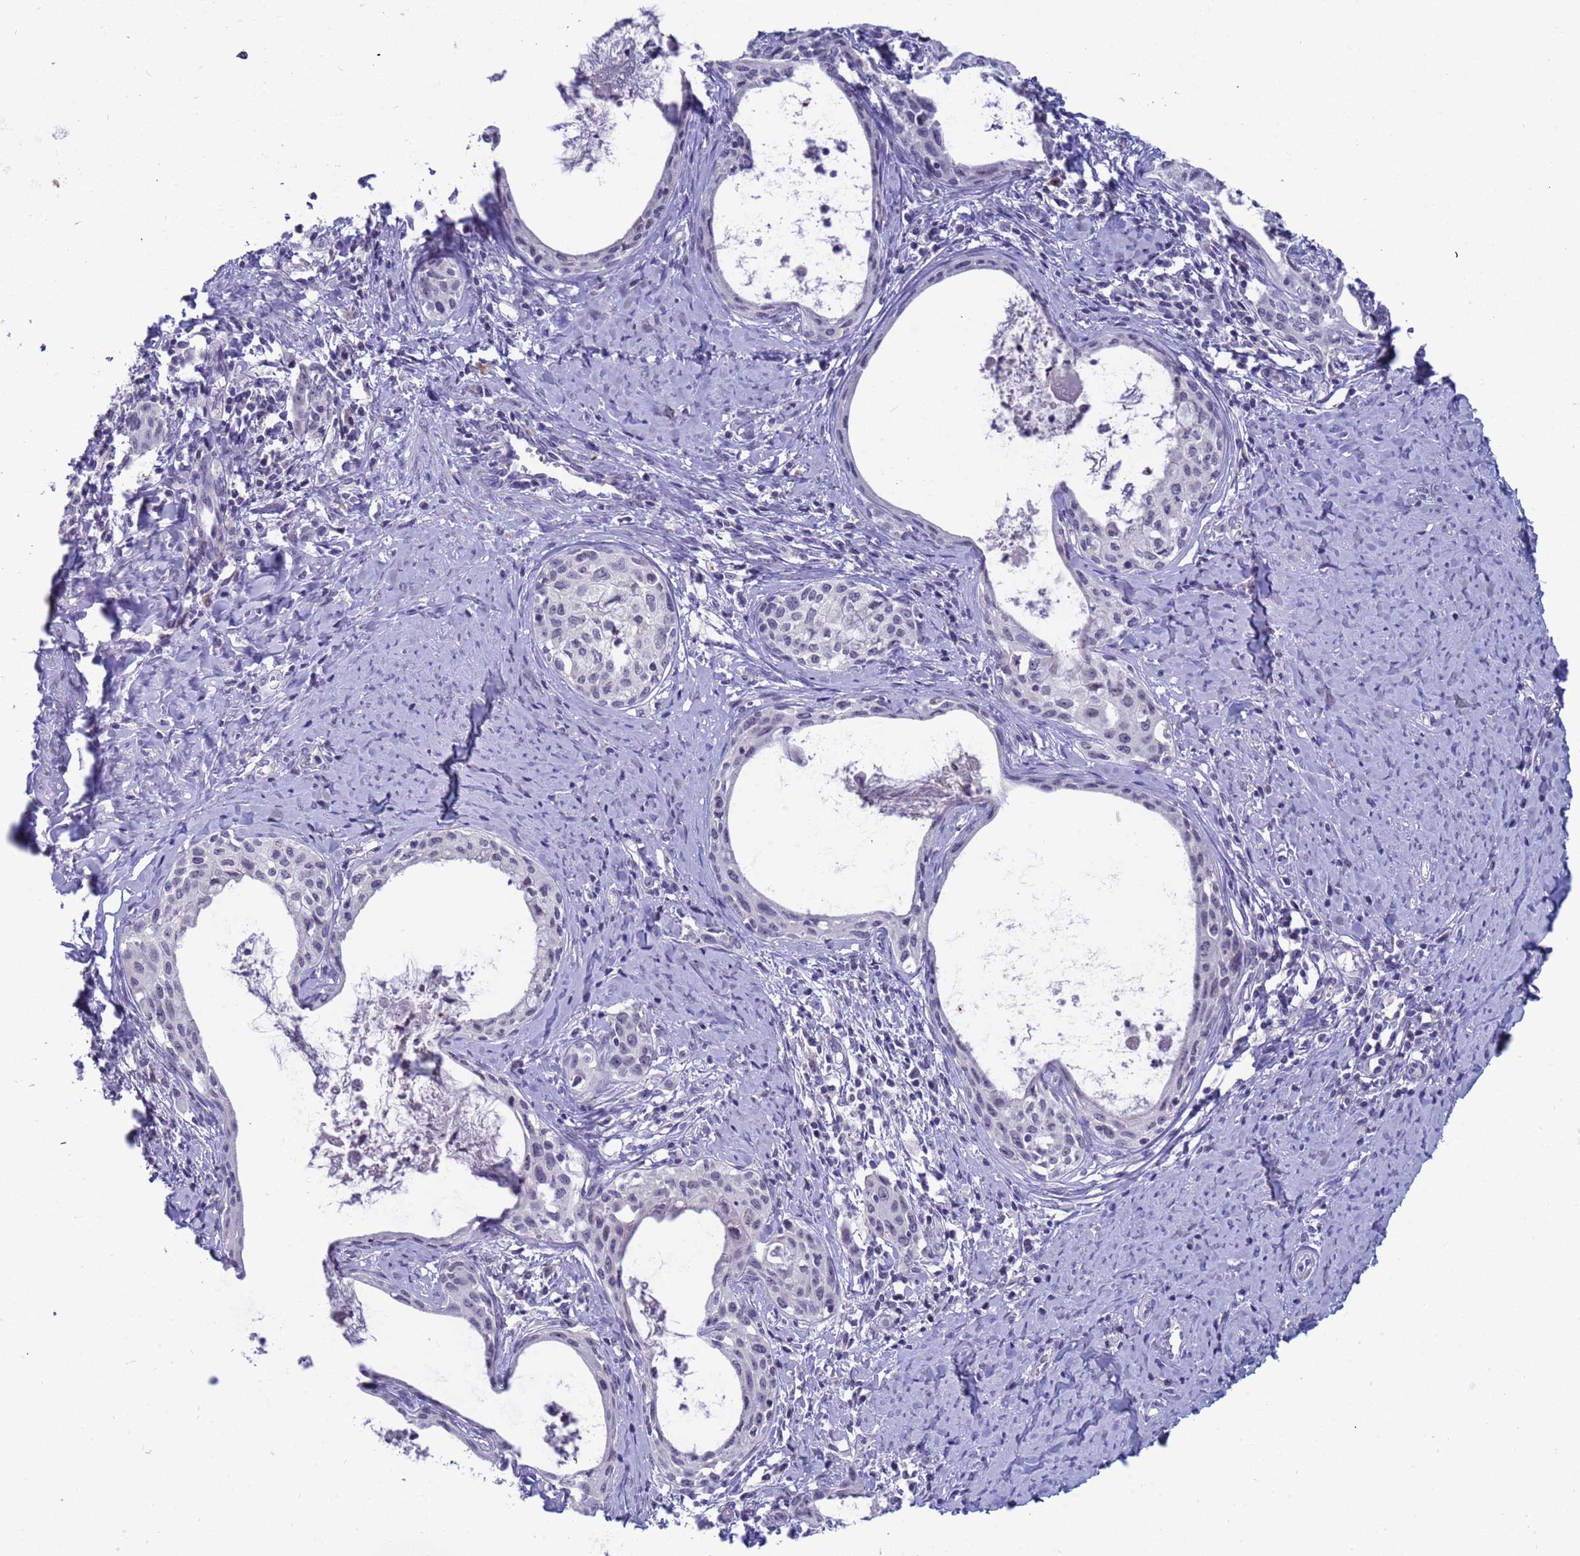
{"staining": {"intensity": "negative", "quantity": "none", "location": "none"}, "tissue": "cervical cancer", "cell_type": "Tumor cells", "image_type": "cancer", "snomed": [{"axis": "morphology", "description": "Squamous cell carcinoma, NOS"}, {"axis": "morphology", "description": "Adenocarcinoma, NOS"}, {"axis": "topography", "description": "Cervix"}], "caption": "Immunohistochemistry (IHC) micrograph of human cervical cancer stained for a protein (brown), which displays no positivity in tumor cells. Brightfield microscopy of IHC stained with DAB (brown) and hematoxylin (blue), captured at high magnification.", "gene": "CXorf65", "patient": {"sex": "female", "age": 52}}